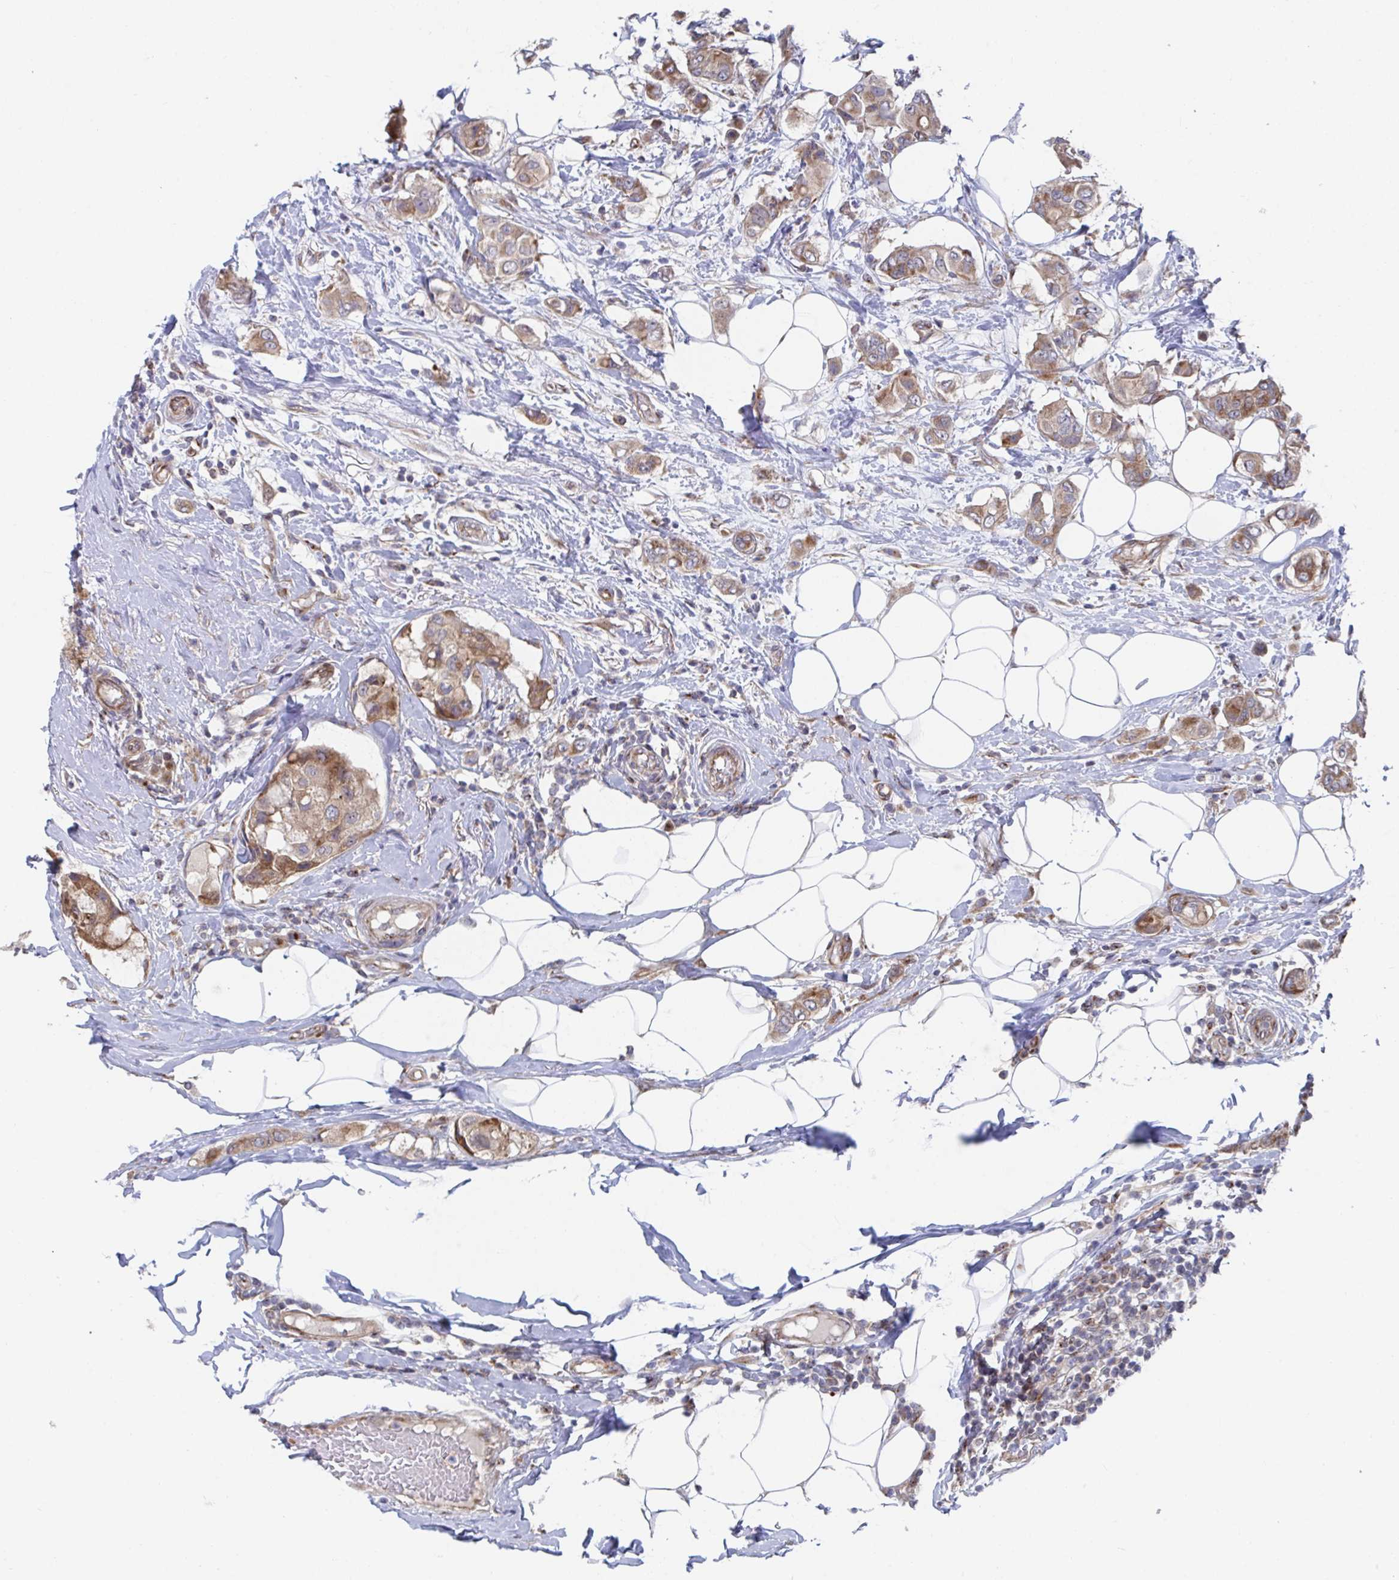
{"staining": {"intensity": "moderate", "quantity": ">75%", "location": "cytoplasmic/membranous"}, "tissue": "breast cancer", "cell_type": "Tumor cells", "image_type": "cancer", "snomed": [{"axis": "morphology", "description": "Lobular carcinoma"}, {"axis": "topography", "description": "Breast"}], "caption": "Protein staining of breast lobular carcinoma tissue demonstrates moderate cytoplasmic/membranous staining in approximately >75% of tumor cells. Using DAB (brown) and hematoxylin (blue) stains, captured at high magnification using brightfield microscopy.", "gene": "FJX1", "patient": {"sex": "female", "age": 51}}